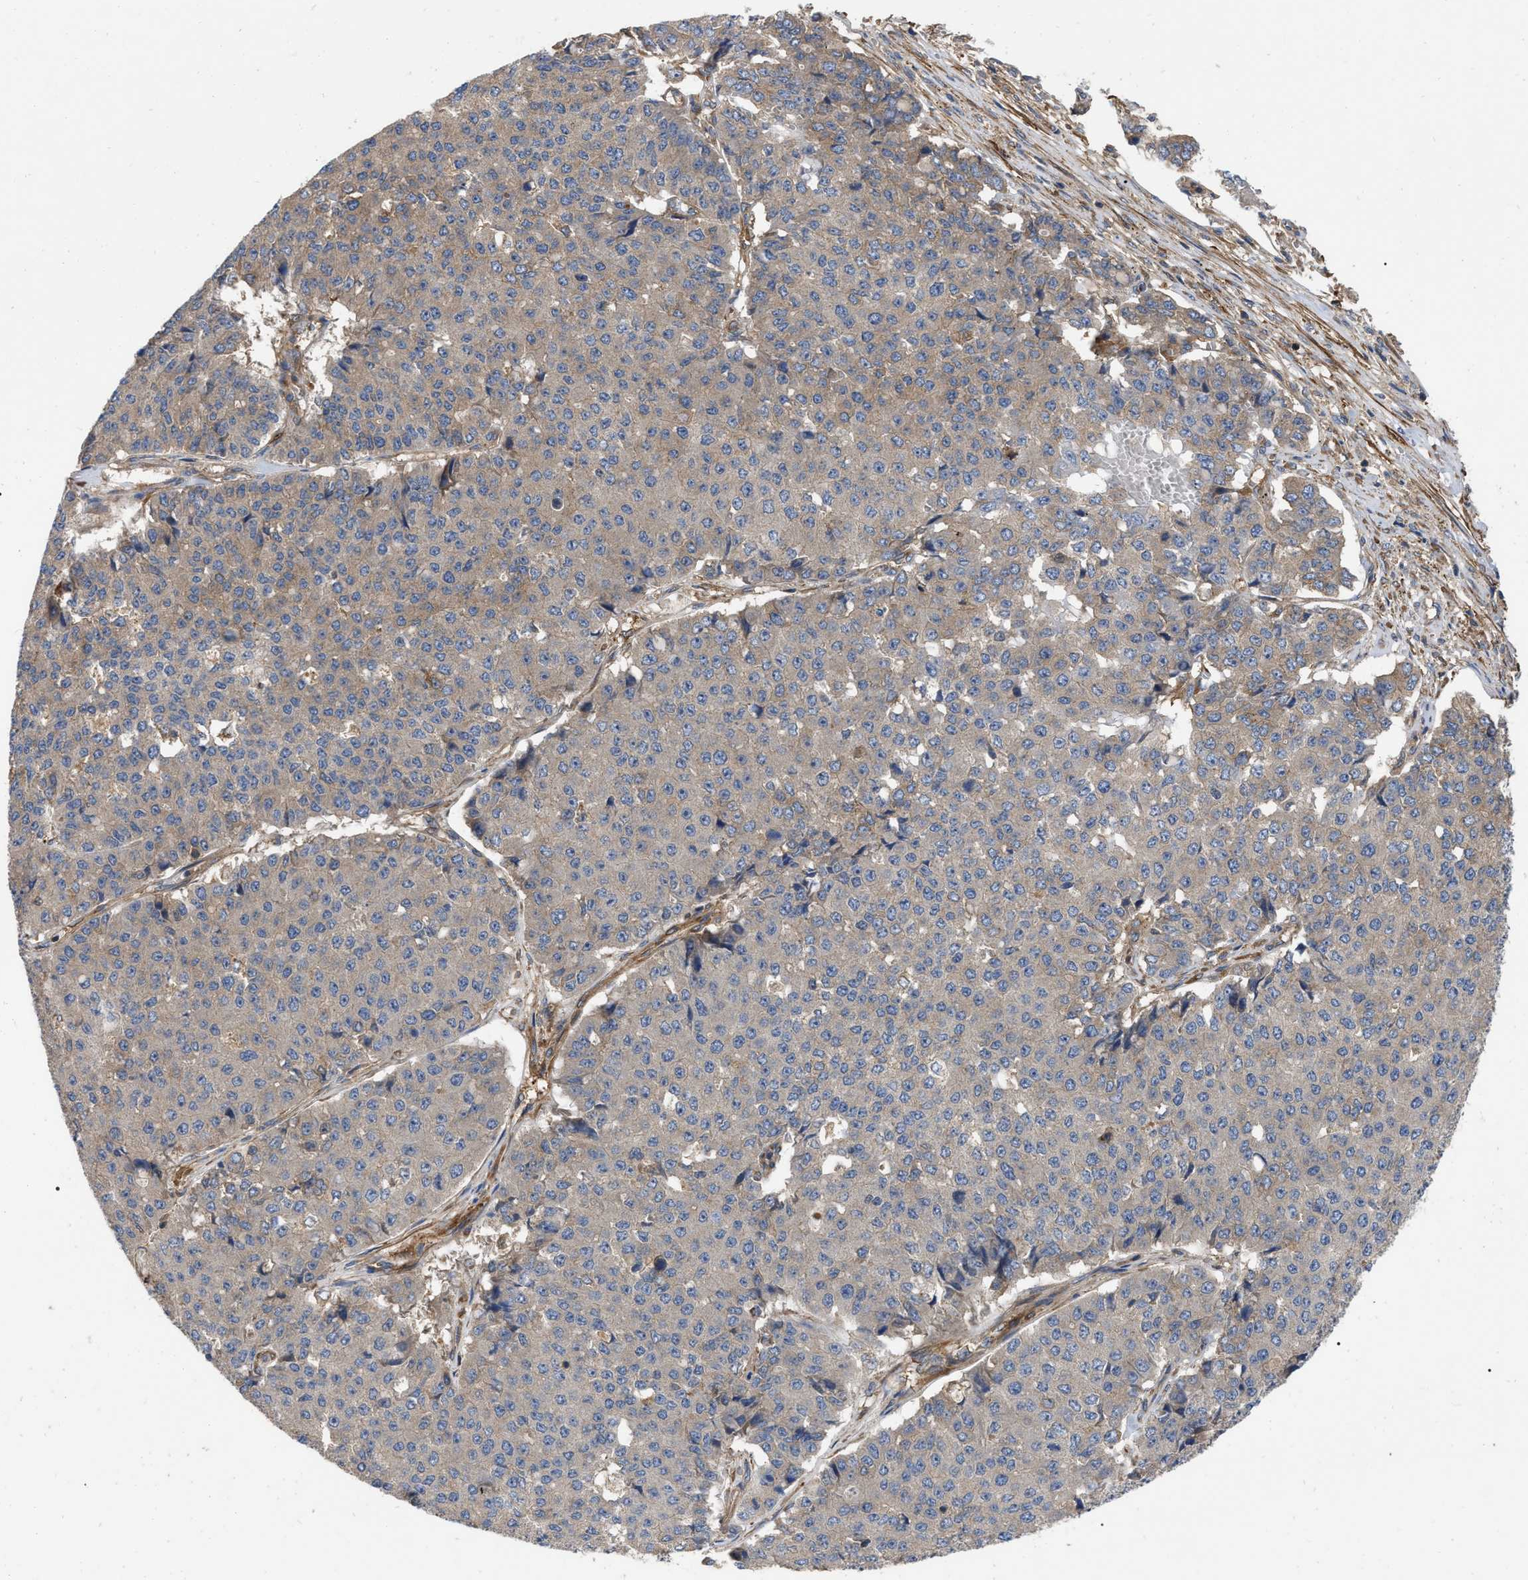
{"staining": {"intensity": "moderate", "quantity": "25%-75%", "location": "cytoplasmic/membranous"}, "tissue": "pancreatic cancer", "cell_type": "Tumor cells", "image_type": "cancer", "snomed": [{"axis": "morphology", "description": "Adenocarcinoma, NOS"}, {"axis": "topography", "description": "Pancreas"}], "caption": "The photomicrograph shows staining of pancreatic cancer, revealing moderate cytoplasmic/membranous protein expression (brown color) within tumor cells.", "gene": "RABEP1", "patient": {"sex": "male", "age": 50}}